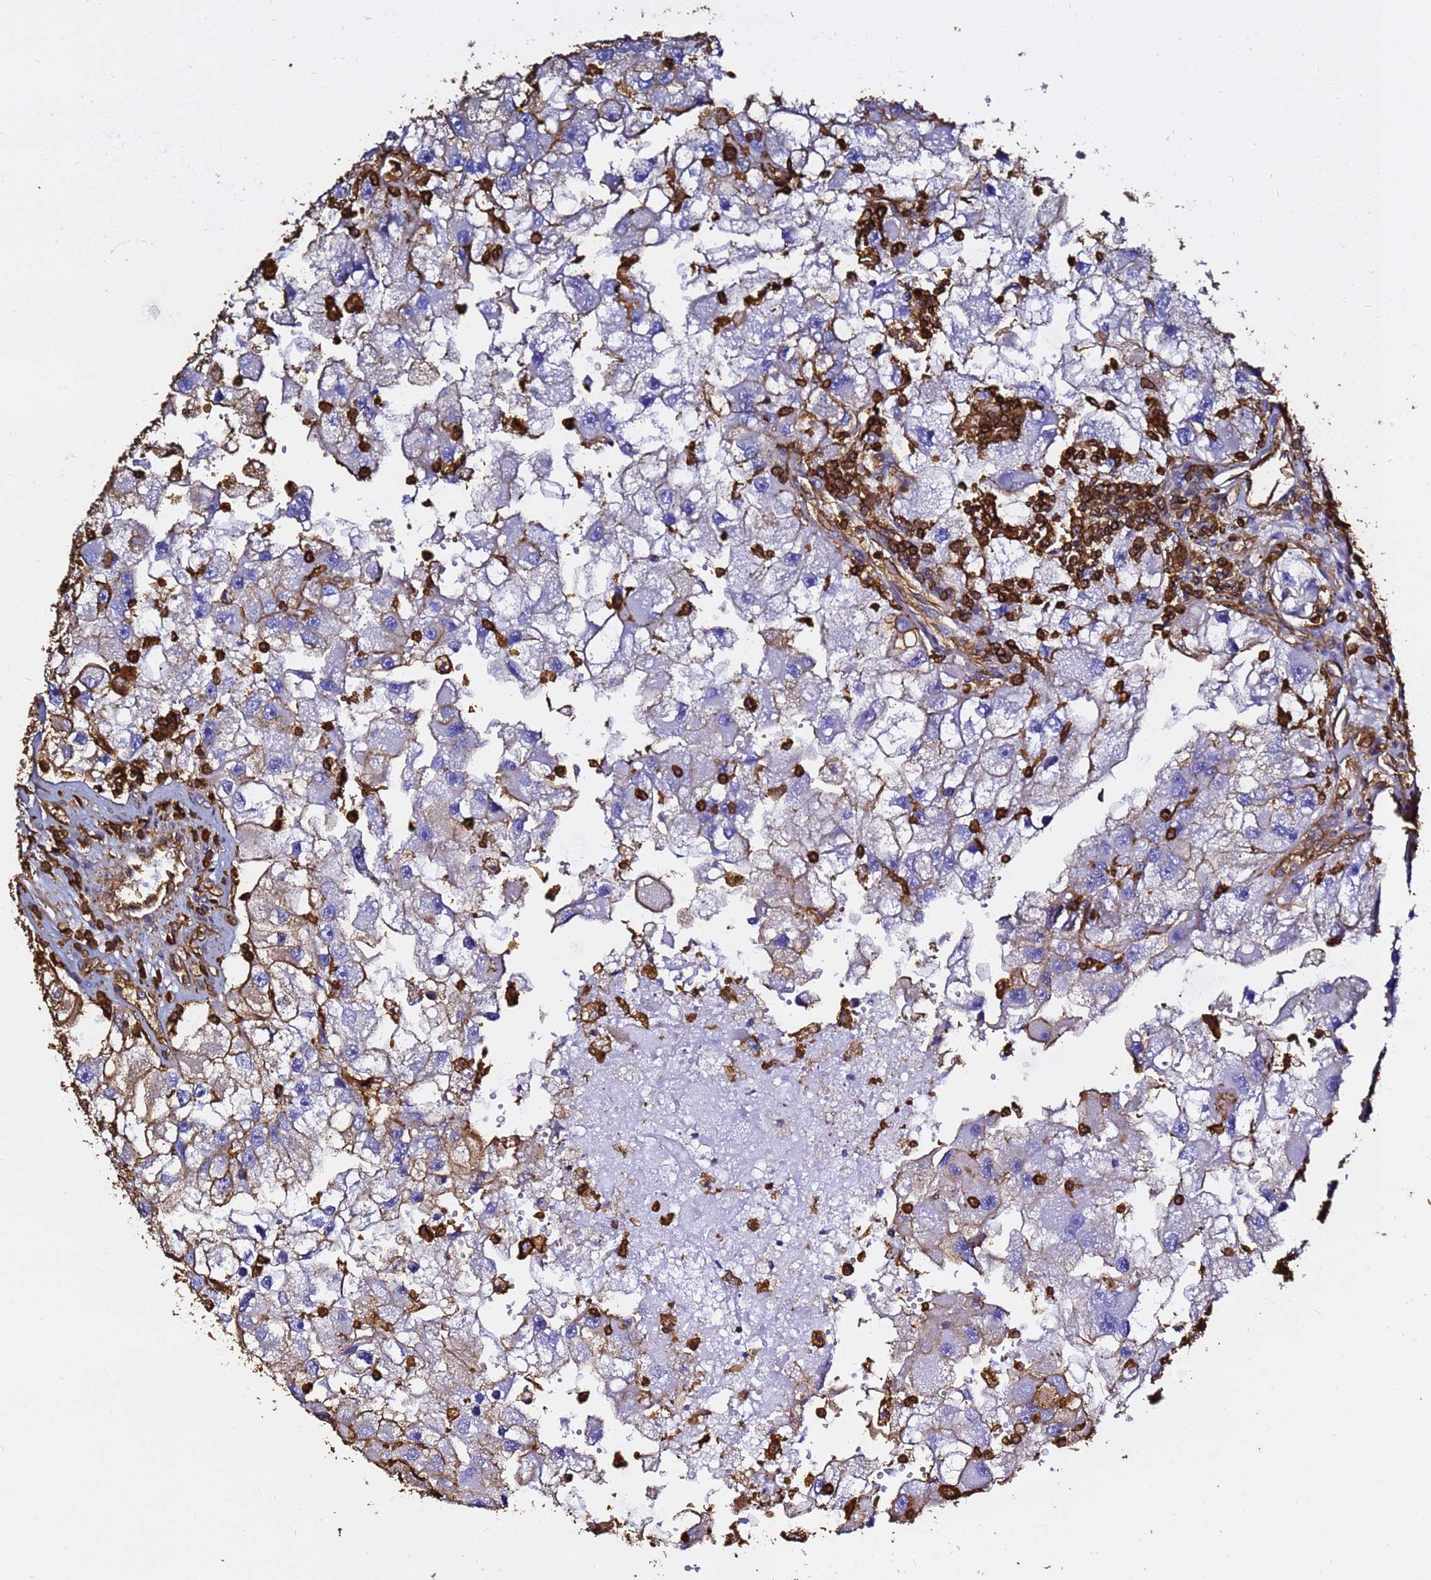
{"staining": {"intensity": "moderate", "quantity": "25%-75%", "location": "cytoplasmic/membranous"}, "tissue": "renal cancer", "cell_type": "Tumor cells", "image_type": "cancer", "snomed": [{"axis": "morphology", "description": "Adenocarcinoma, NOS"}, {"axis": "topography", "description": "Kidney"}], "caption": "Renal adenocarcinoma tissue reveals moderate cytoplasmic/membranous staining in about 25%-75% of tumor cells (IHC, brightfield microscopy, high magnification).", "gene": "ACTB", "patient": {"sex": "male", "age": 63}}